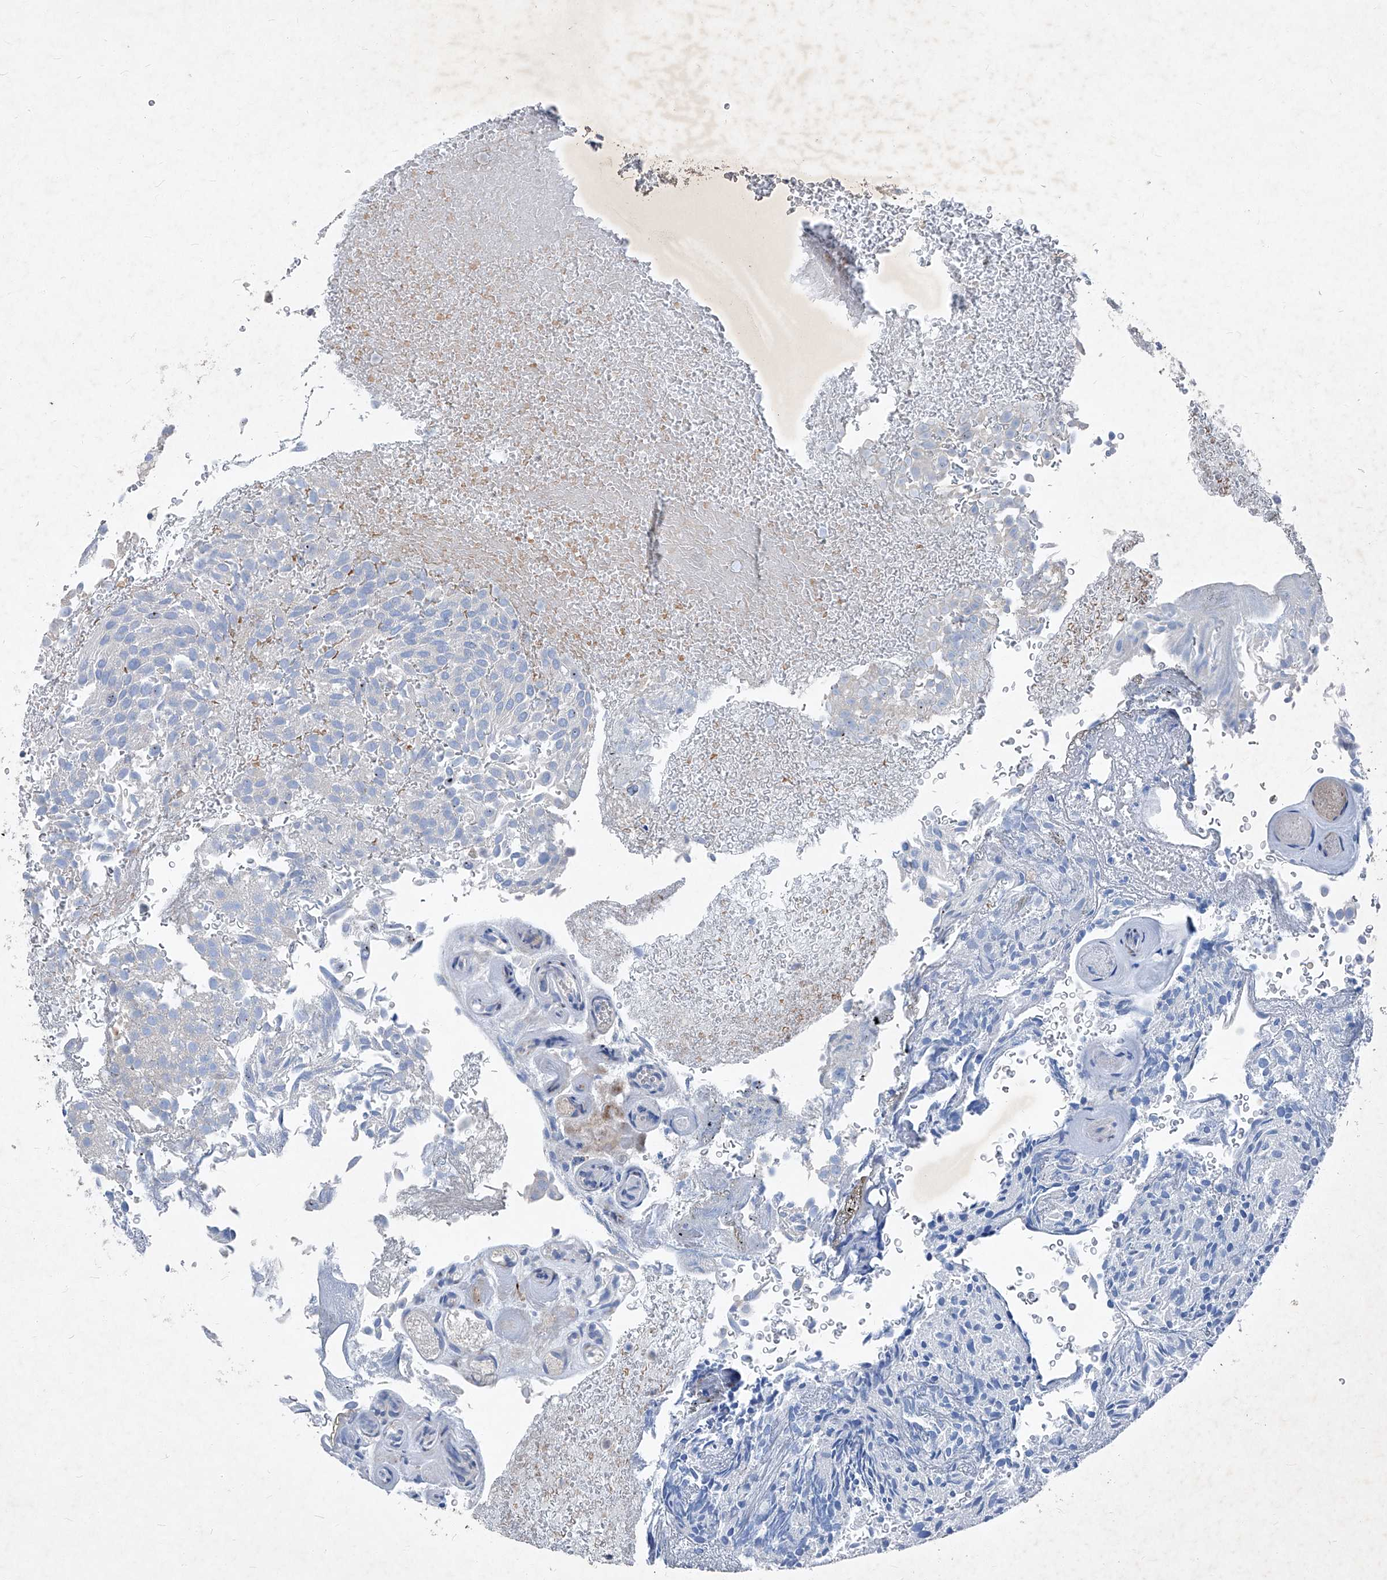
{"staining": {"intensity": "negative", "quantity": "none", "location": "none"}, "tissue": "urothelial cancer", "cell_type": "Tumor cells", "image_type": "cancer", "snomed": [{"axis": "morphology", "description": "Urothelial carcinoma, Low grade"}, {"axis": "topography", "description": "Urinary bladder"}], "caption": "Immunohistochemical staining of urothelial cancer shows no significant staining in tumor cells.", "gene": "IFI27", "patient": {"sex": "male", "age": 78}}